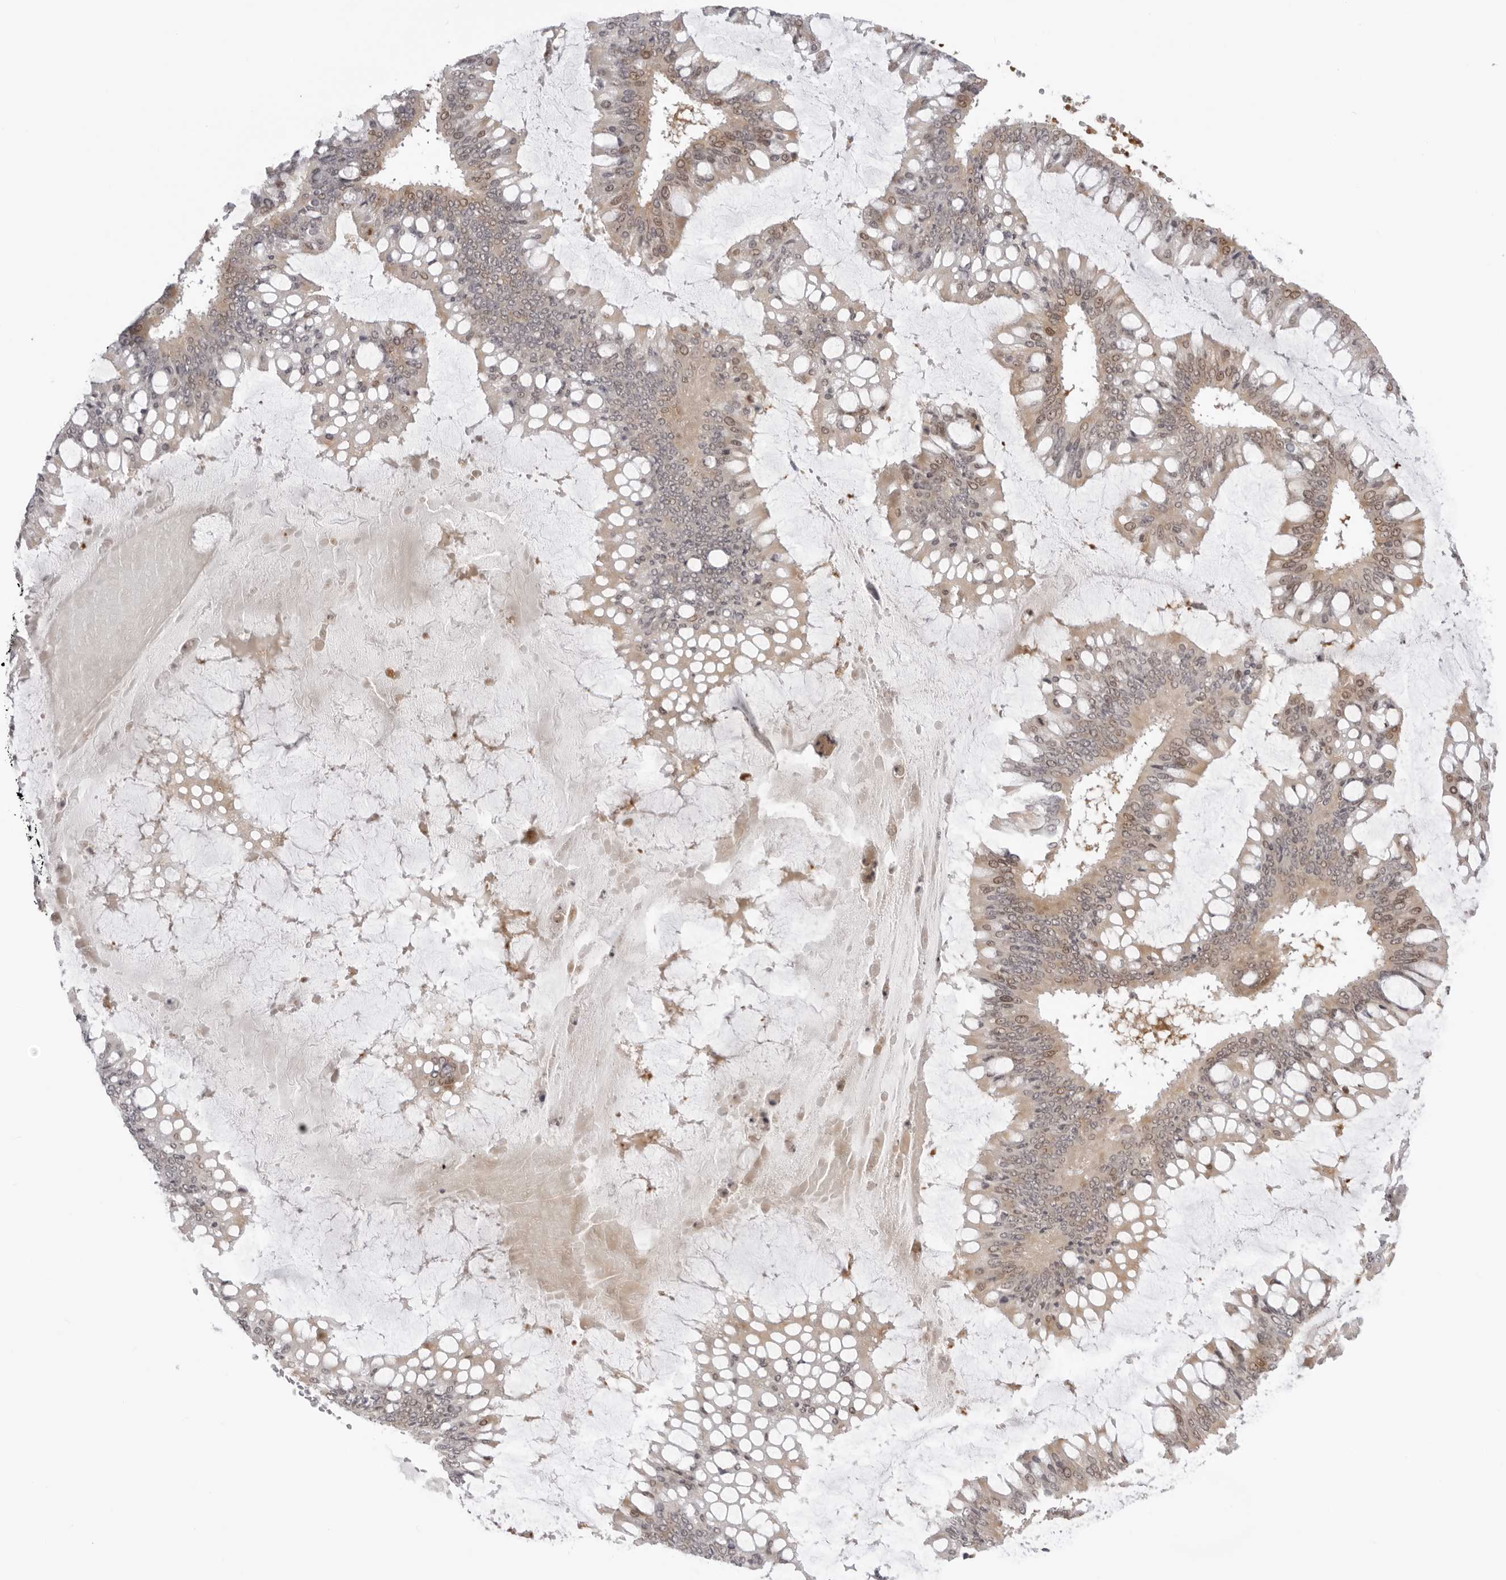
{"staining": {"intensity": "moderate", "quantity": "<25%", "location": "nuclear"}, "tissue": "ovarian cancer", "cell_type": "Tumor cells", "image_type": "cancer", "snomed": [{"axis": "morphology", "description": "Cystadenocarcinoma, mucinous, NOS"}, {"axis": "topography", "description": "Ovary"}], "caption": "High-magnification brightfield microscopy of mucinous cystadenocarcinoma (ovarian) stained with DAB (brown) and counterstained with hematoxylin (blue). tumor cells exhibit moderate nuclear staining is seen in about<25% of cells. (IHC, brightfield microscopy, high magnification).", "gene": "RNF146", "patient": {"sex": "female", "age": 73}}